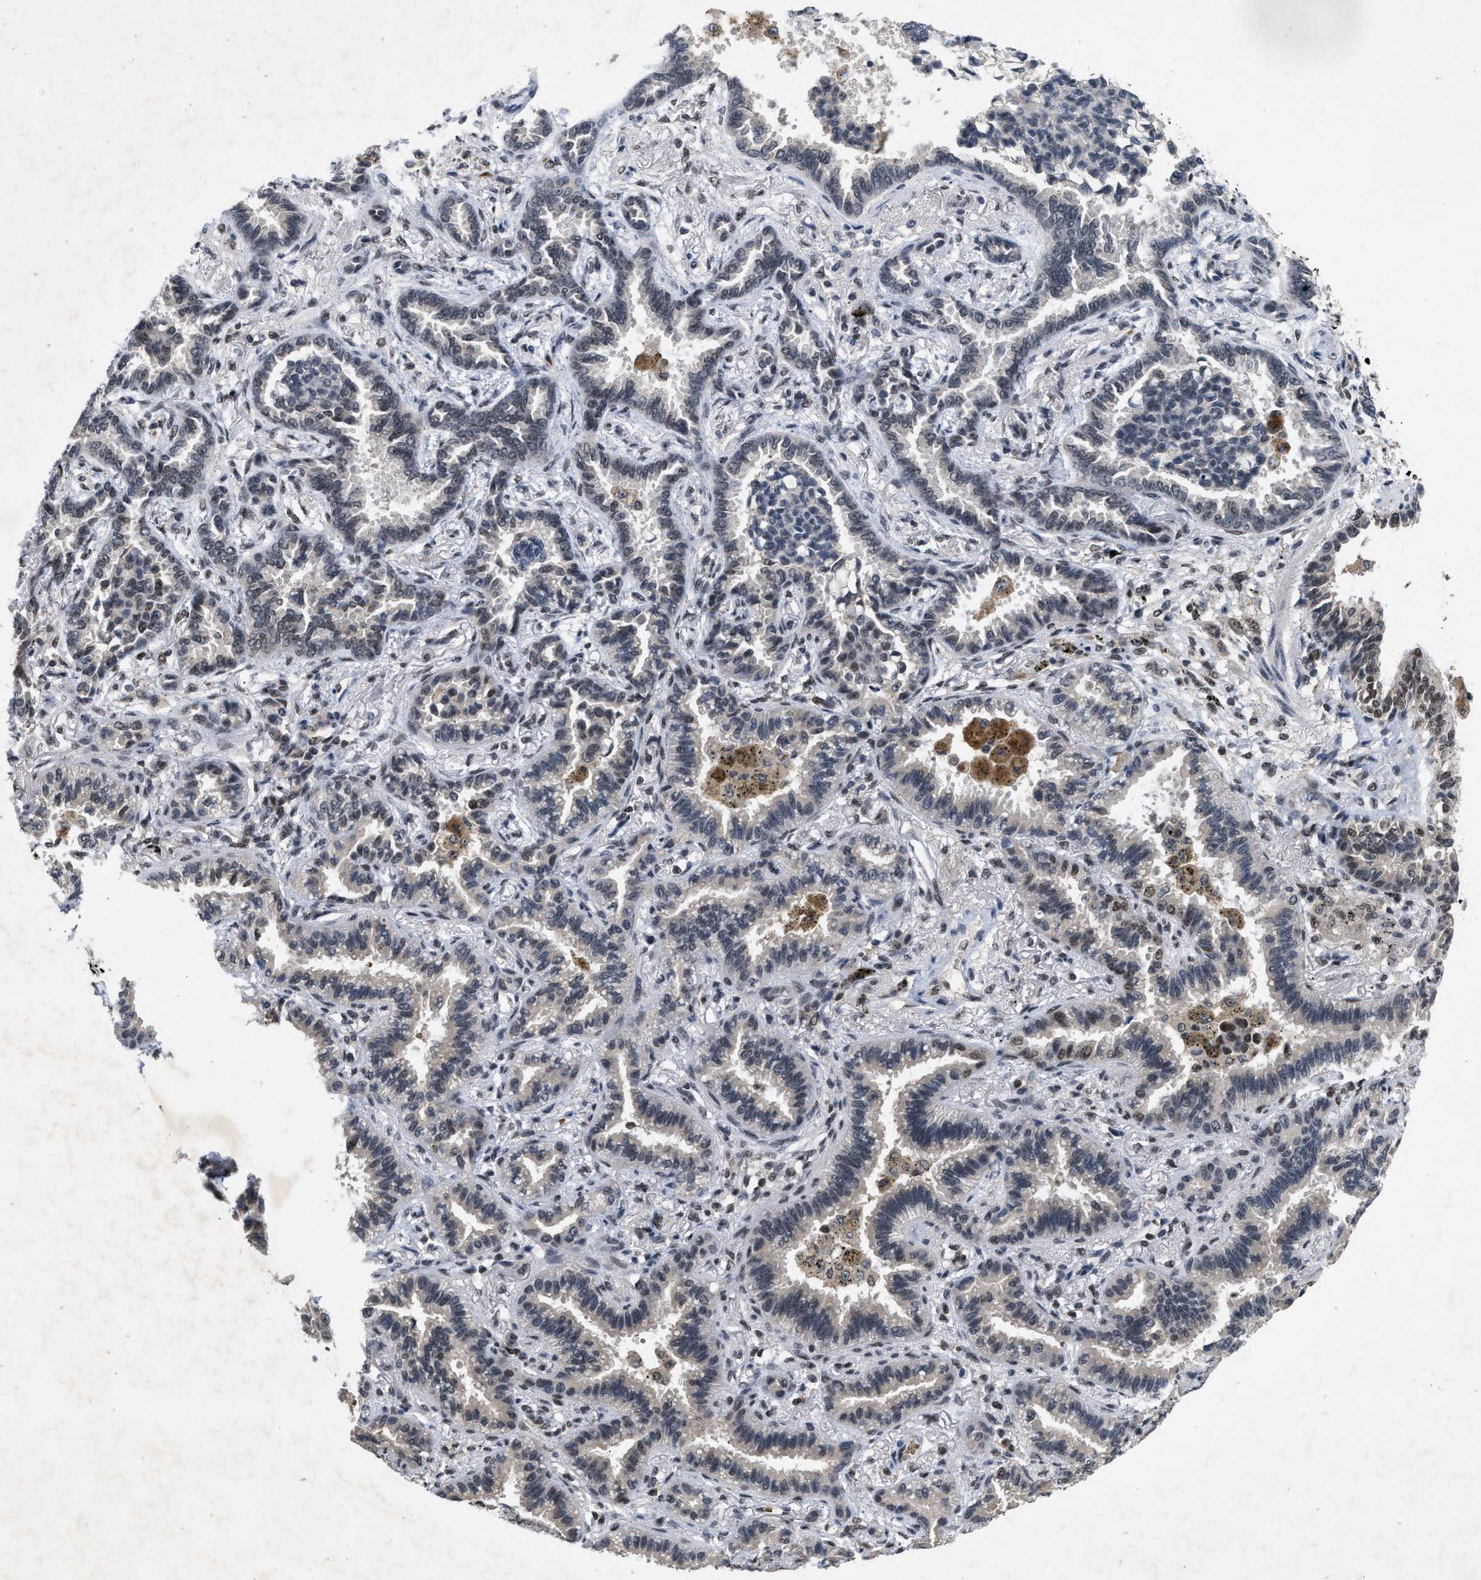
{"staining": {"intensity": "weak", "quantity": "<25%", "location": "nuclear"}, "tissue": "lung cancer", "cell_type": "Tumor cells", "image_type": "cancer", "snomed": [{"axis": "morphology", "description": "Normal tissue, NOS"}, {"axis": "morphology", "description": "Adenocarcinoma, NOS"}, {"axis": "topography", "description": "Lung"}], "caption": "Immunohistochemical staining of lung cancer exhibits no significant expression in tumor cells. (Immunohistochemistry, brightfield microscopy, high magnification).", "gene": "ZNF346", "patient": {"sex": "male", "age": 59}}